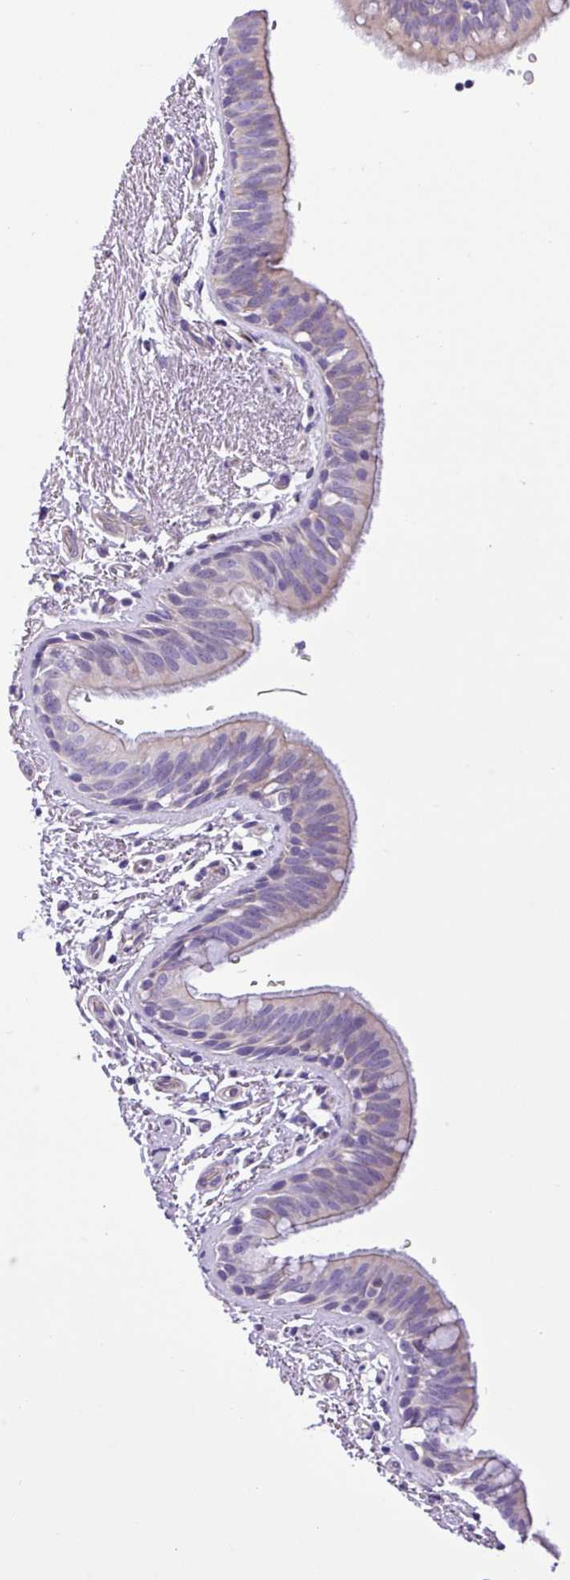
{"staining": {"intensity": "weak", "quantity": "25%-75%", "location": "cytoplasmic/membranous"}, "tissue": "bronchus", "cell_type": "Respiratory epithelial cells", "image_type": "normal", "snomed": [{"axis": "morphology", "description": "Normal tissue, NOS"}, {"axis": "morphology", "description": "Neoplasm, uncertain whether benign or malignant"}, {"axis": "topography", "description": "Bronchus"}, {"axis": "topography", "description": "Lung"}], "caption": "Bronchus stained with DAB (3,3'-diaminobenzidine) immunohistochemistry displays low levels of weak cytoplasmic/membranous expression in about 25%-75% of respiratory epithelial cells. (DAB (3,3'-diaminobenzidine) = brown stain, brightfield microscopy at high magnification).", "gene": "C11orf91", "patient": {"sex": "male", "age": 55}}